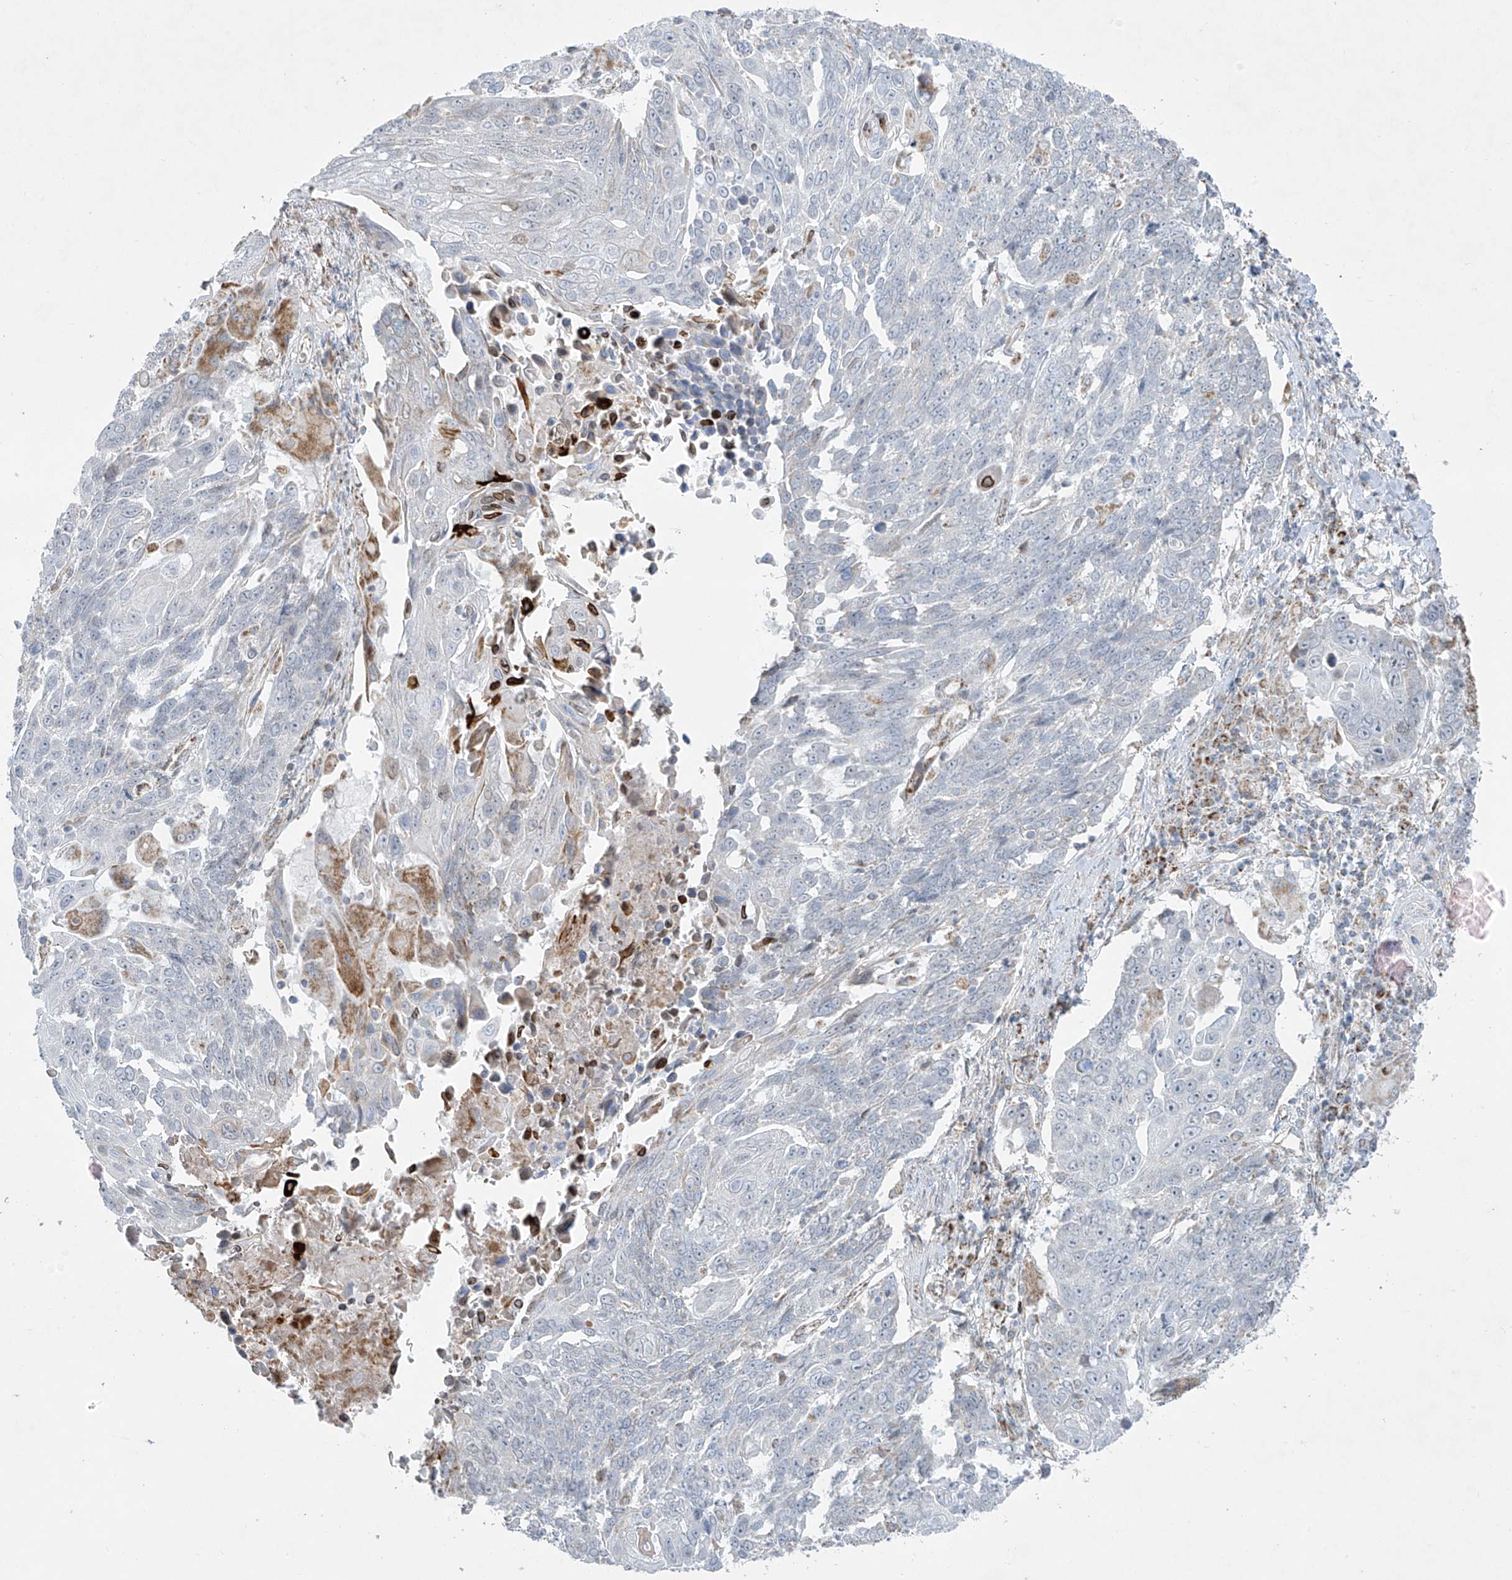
{"staining": {"intensity": "negative", "quantity": "none", "location": "none"}, "tissue": "lung cancer", "cell_type": "Tumor cells", "image_type": "cancer", "snomed": [{"axis": "morphology", "description": "Squamous cell carcinoma, NOS"}, {"axis": "topography", "description": "Lung"}], "caption": "This is an IHC histopathology image of squamous cell carcinoma (lung). There is no expression in tumor cells.", "gene": "SMDT1", "patient": {"sex": "male", "age": 66}}